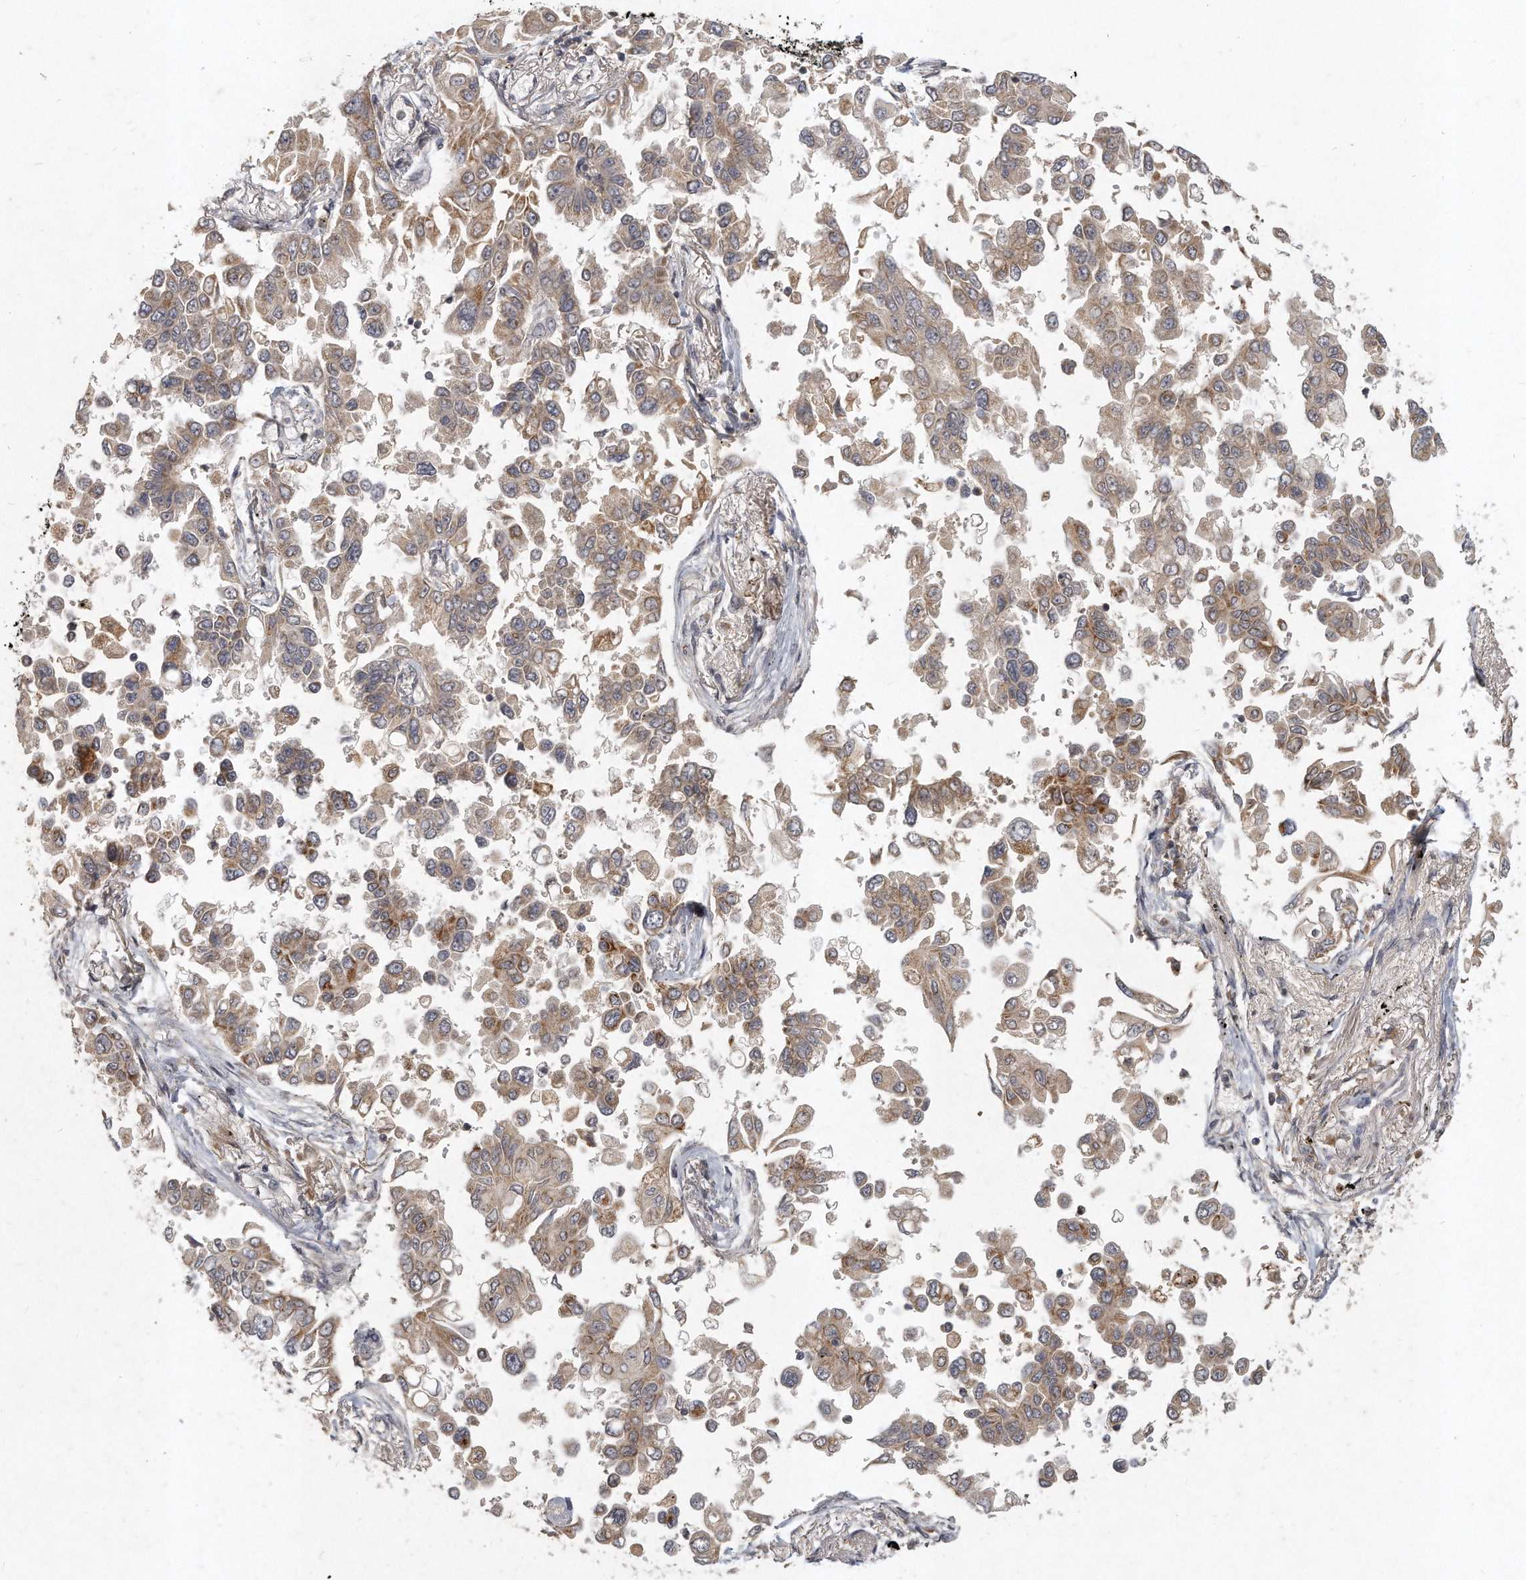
{"staining": {"intensity": "moderate", "quantity": ">75%", "location": "cytoplasmic/membranous"}, "tissue": "lung cancer", "cell_type": "Tumor cells", "image_type": "cancer", "snomed": [{"axis": "morphology", "description": "Adenocarcinoma, NOS"}, {"axis": "topography", "description": "Lung"}], "caption": "Lung adenocarcinoma stained for a protein (brown) shows moderate cytoplasmic/membranous positive positivity in approximately >75% of tumor cells.", "gene": "LGALS8", "patient": {"sex": "female", "age": 67}}